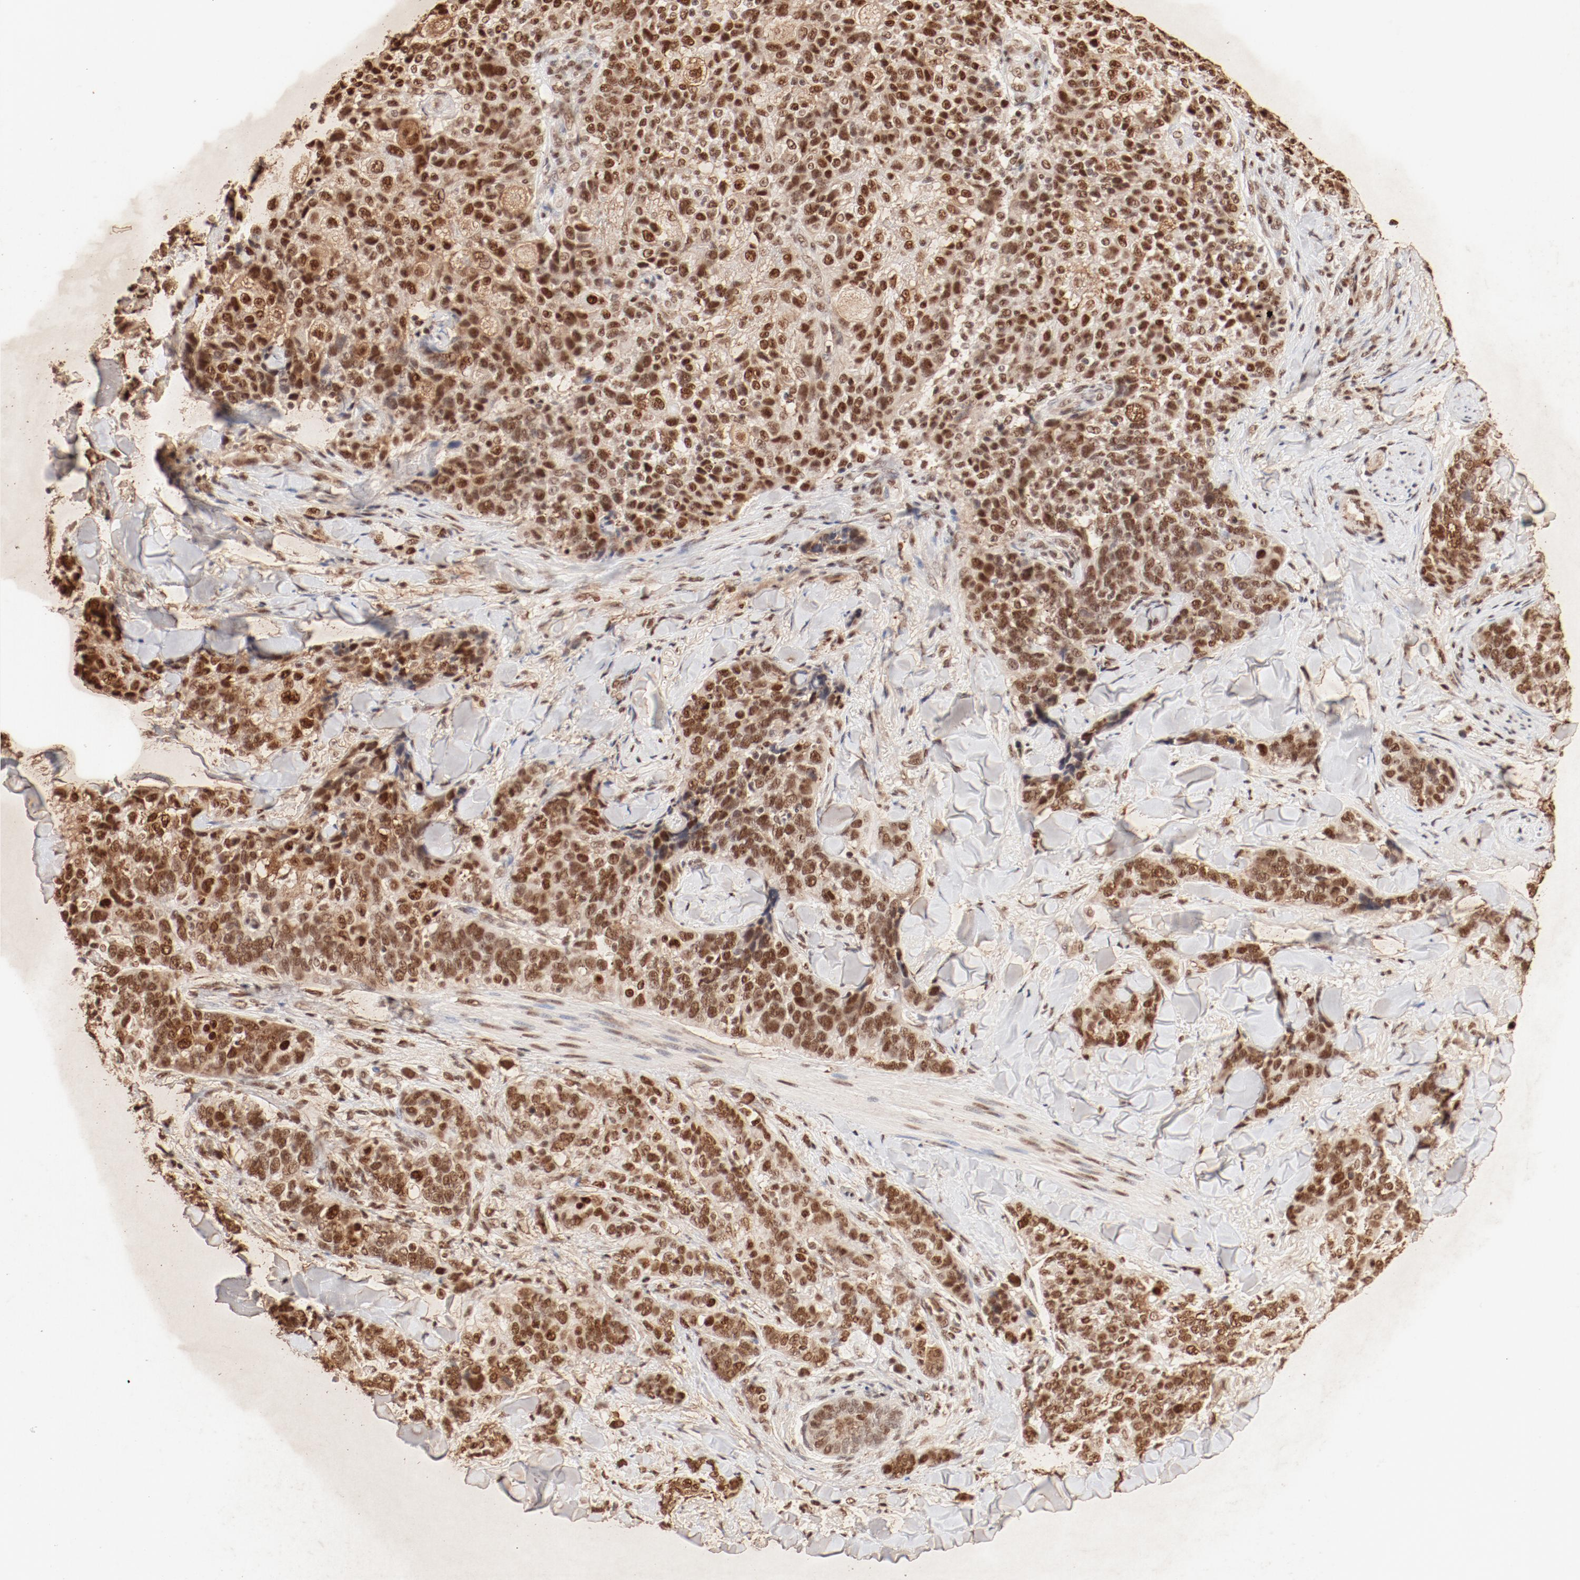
{"staining": {"intensity": "moderate", "quantity": ">75%", "location": "cytoplasmic/membranous,nuclear"}, "tissue": "skin cancer", "cell_type": "Tumor cells", "image_type": "cancer", "snomed": [{"axis": "morphology", "description": "Normal tissue, NOS"}, {"axis": "morphology", "description": "Squamous cell carcinoma, NOS"}, {"axis": "topography", "description": "Skin"}], "caption": "A medium amount of moderate cytoplasmic/membranous and nuclear expression is present in approximately >75% of tumor cells in skin cancer tissue.", "gene": "FAM50A", "patient": {"sex": "female", "age": 83}}